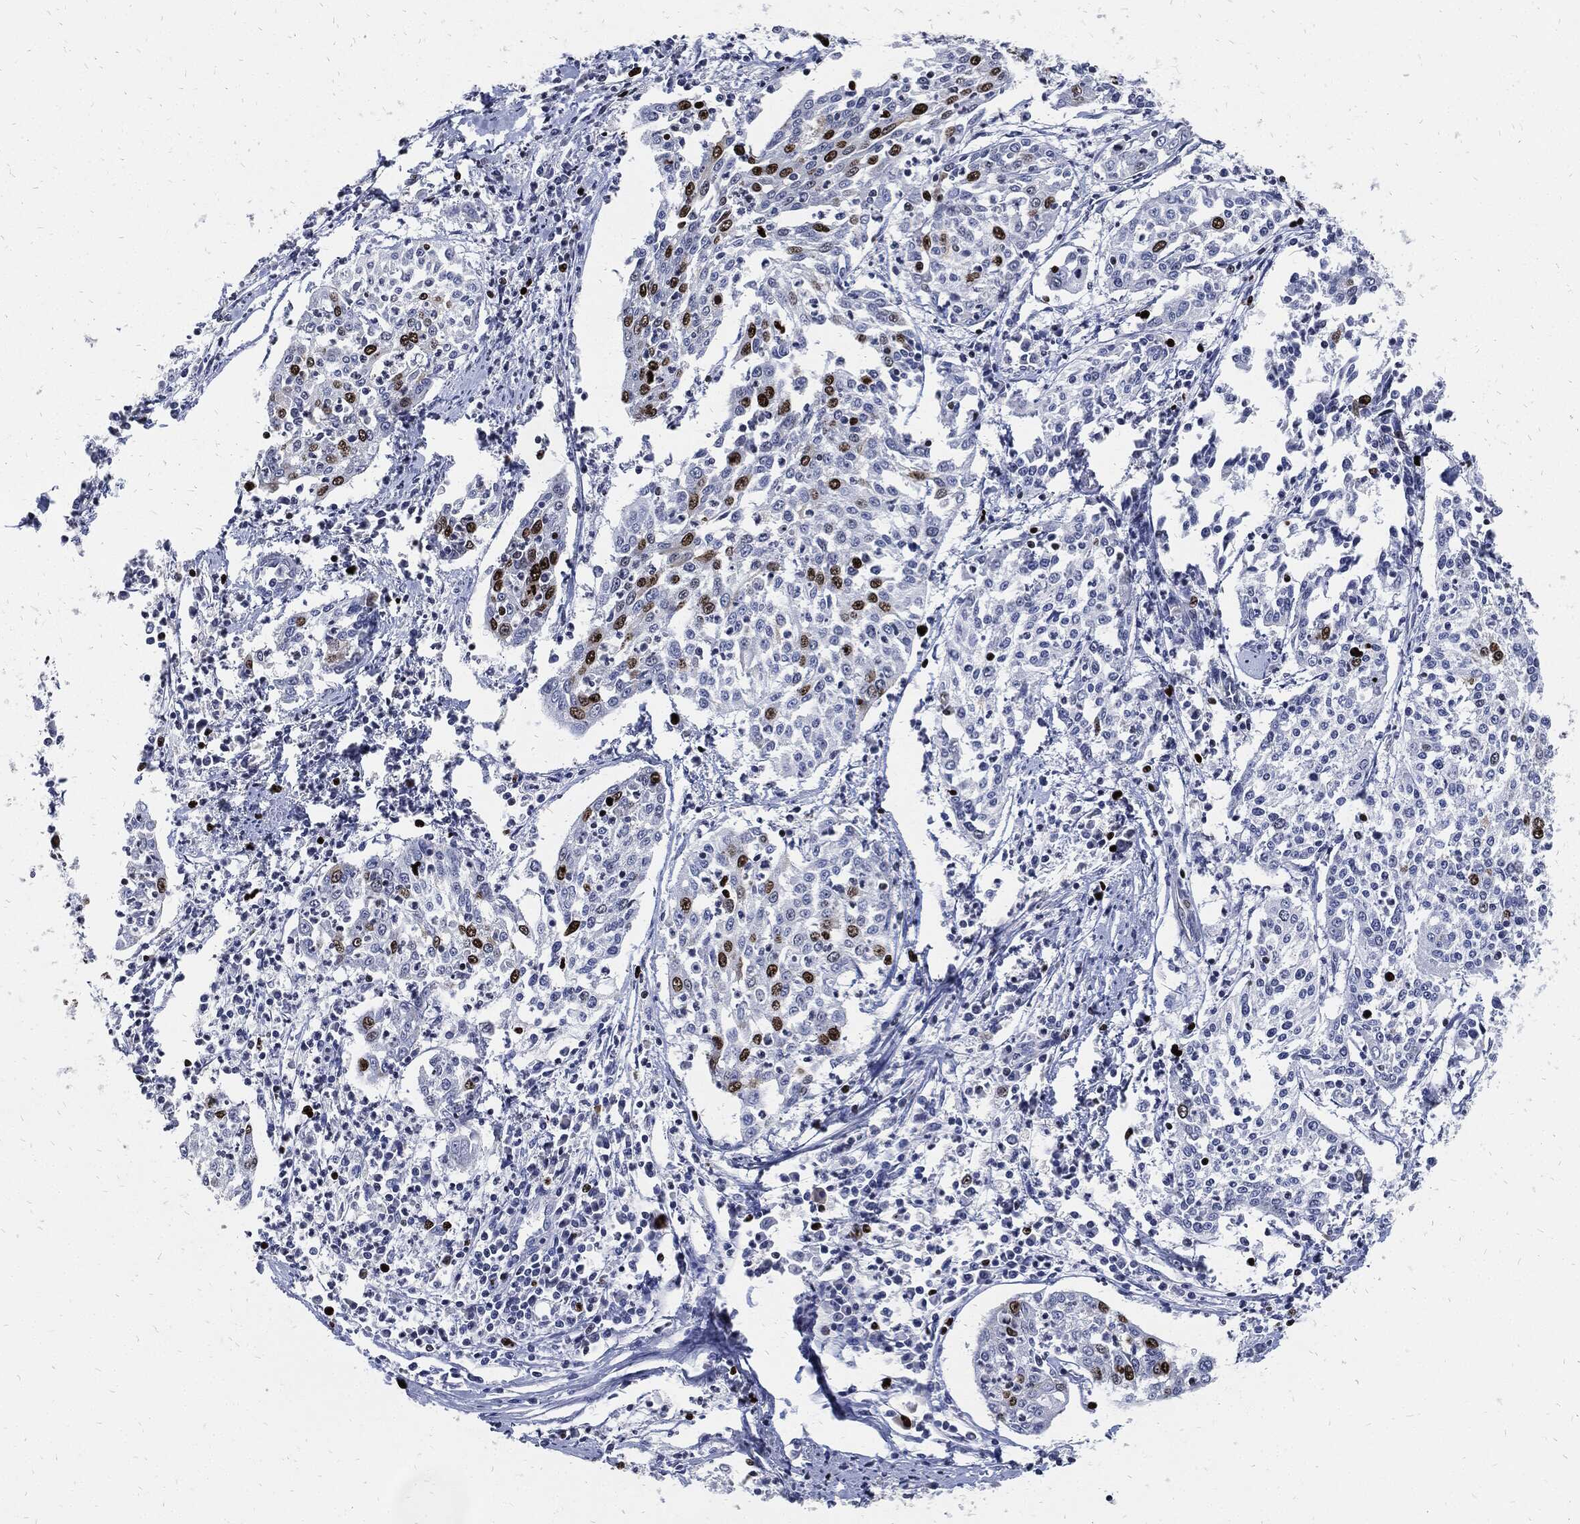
{"staining": {"intensity": "strong", "quantity": "<25%", "location": "nuclear"}, "tissue": "cervical cancer", "cell_type": "Tumor cells", "image_type": "cancer", "snomed": [{"axis": "morphology", "description": "Squamous cell carcinoma, NOS"}, {"axis": "topography", "description": "Cervix"}], "caption": "Squamous cell carcinoma (cervical) tissue reveals strong nuclear positivity in approximately <25% of tumor cells", "gene": "MKI67", "patient": {"sex": "female", "age": 41}}